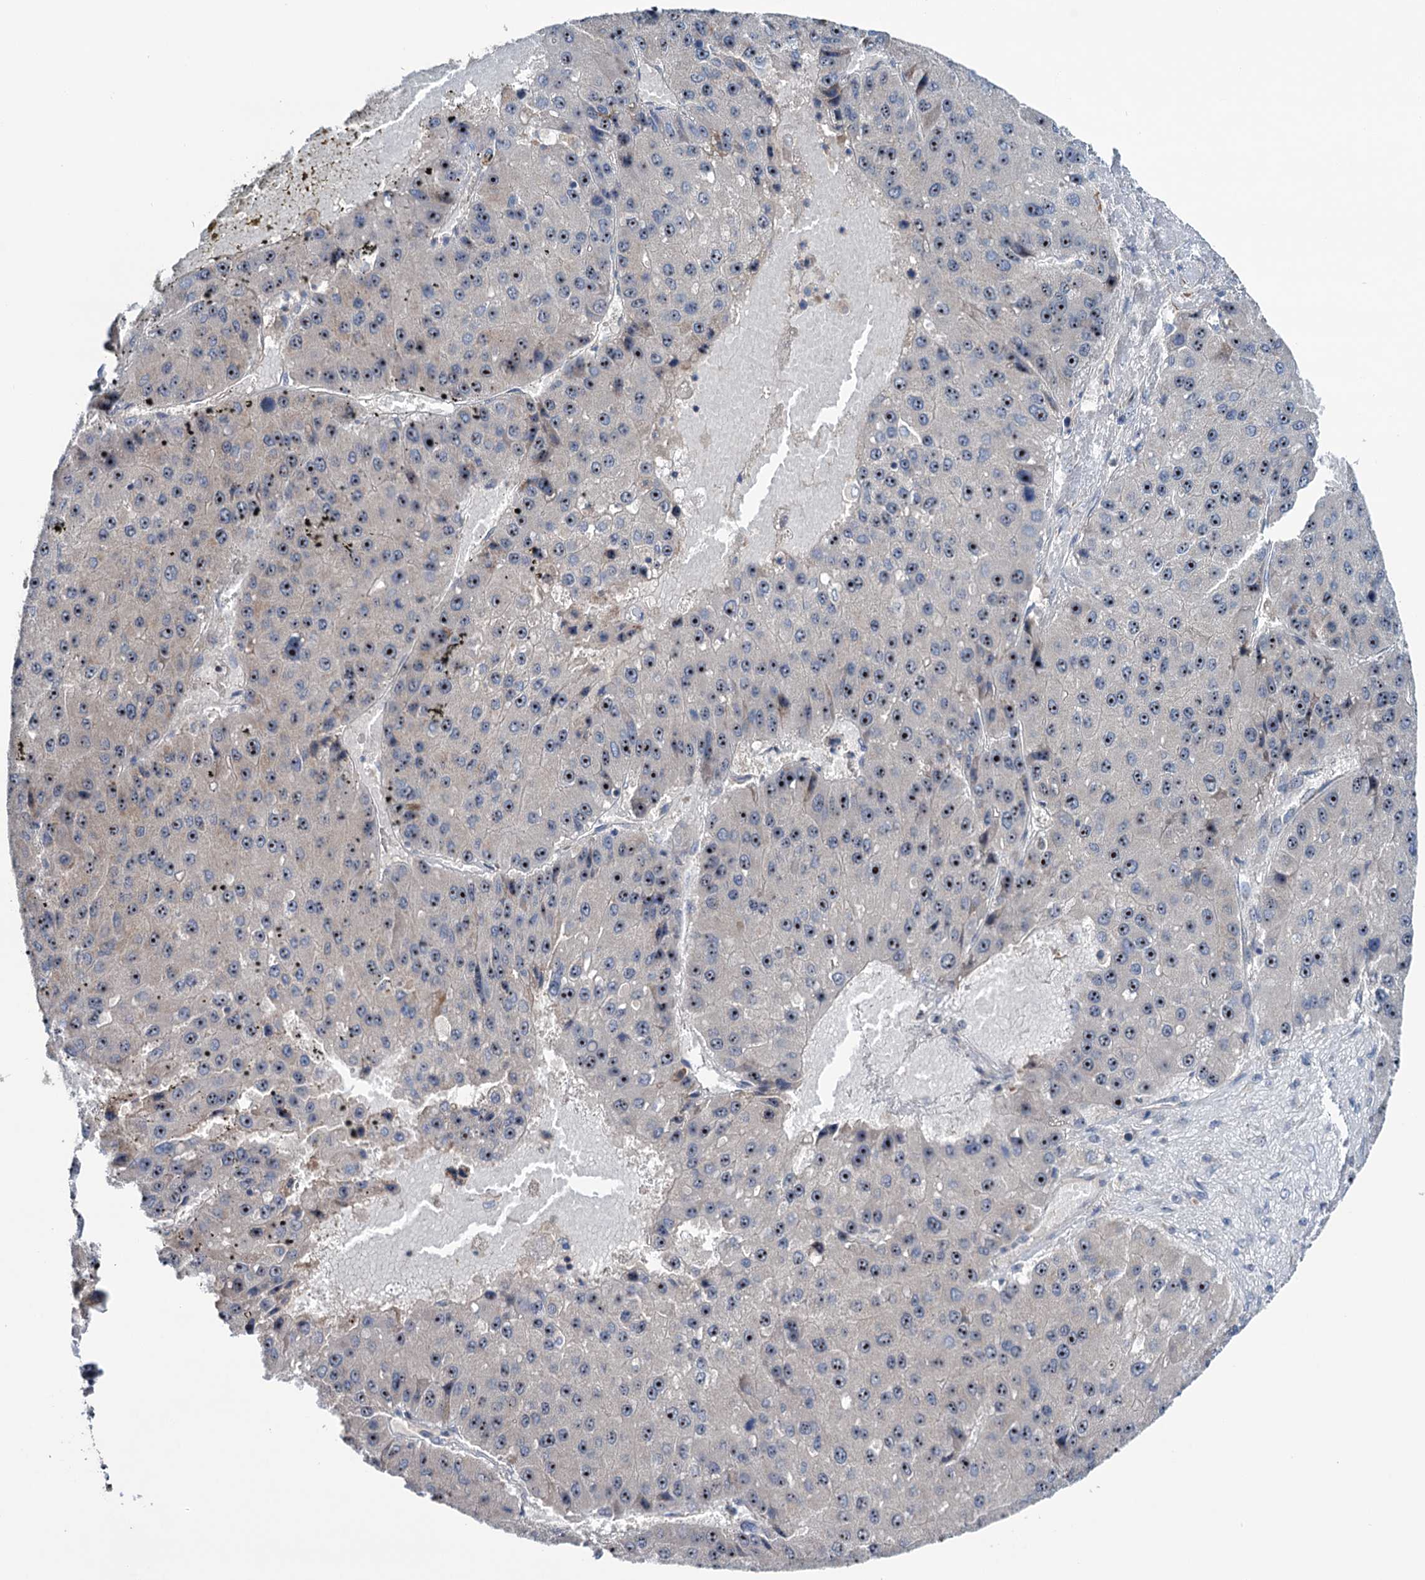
{"staining": {"intensity": "moderate", "quantity": ">75%", "location": "nuclear"}, "tissue": "liver cancer", "cell_type": "Tumor cells", "image_type": "cancer", "snomed": [{"axis": "morphology", "description": "Carcinoma, Hepatocellular, NOS"}, {"axis": "topography", "description": "Liver"}], "caption": "Moderate nuclear protein staining is identified in about >75% of tumor cells in liver cancer.", "gene": "HTR3B", "patient": {"sex": "female", "age": 73}}